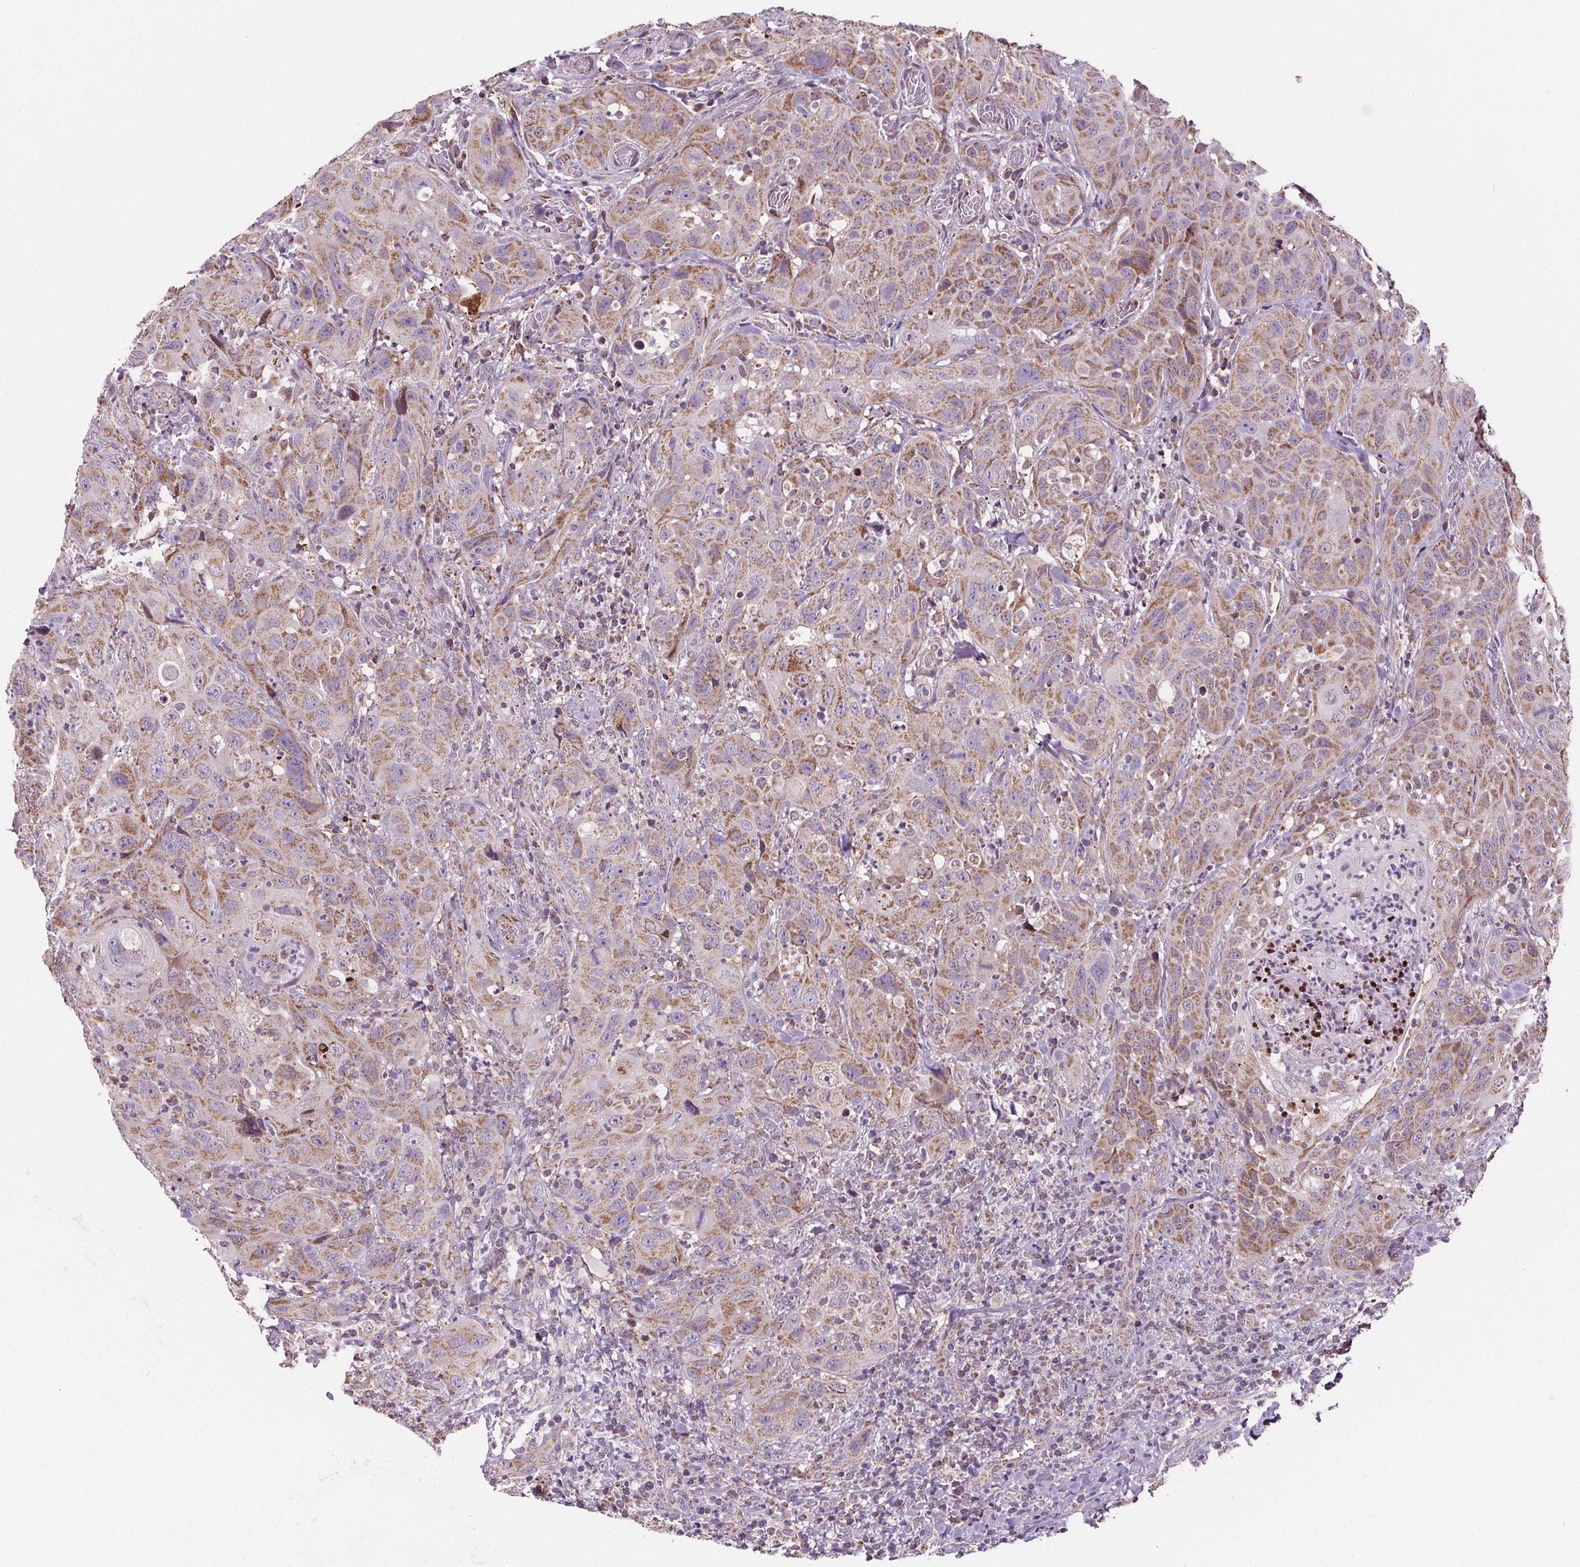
{"staining": {"intensity": "weak", "quantity": ">75%", "location": "cytoplasmic/membranous"}, "tissue": "head and neck cancer", "cell_type": "Tumor cells", "image_type": "cancer", "snomed": [{"axis": "morphology", "description": "Normal tissue, NOS"}, {"axis": "morphology", "description": "Squamous cell carcinoma, NOS"}, {"axis": "topography", "description": "Oral tissue"}, {"axis": "topography", "description": "Tounge, NOS"}, {"axis": "topography", "description": "Head-Neck"}], "caption": "Protein staining shows weak cytoplasmic/membranous expression in about >75% of tumor cells in head and neck squamous cell carcinoma. The protein of interest is stained brown, and the nuclei are stained in blue (DAB IHC with brightfield microscopy, high magnification).", "gene": "SUCLA2", "patient": {"sex": "male", "age": 62}}